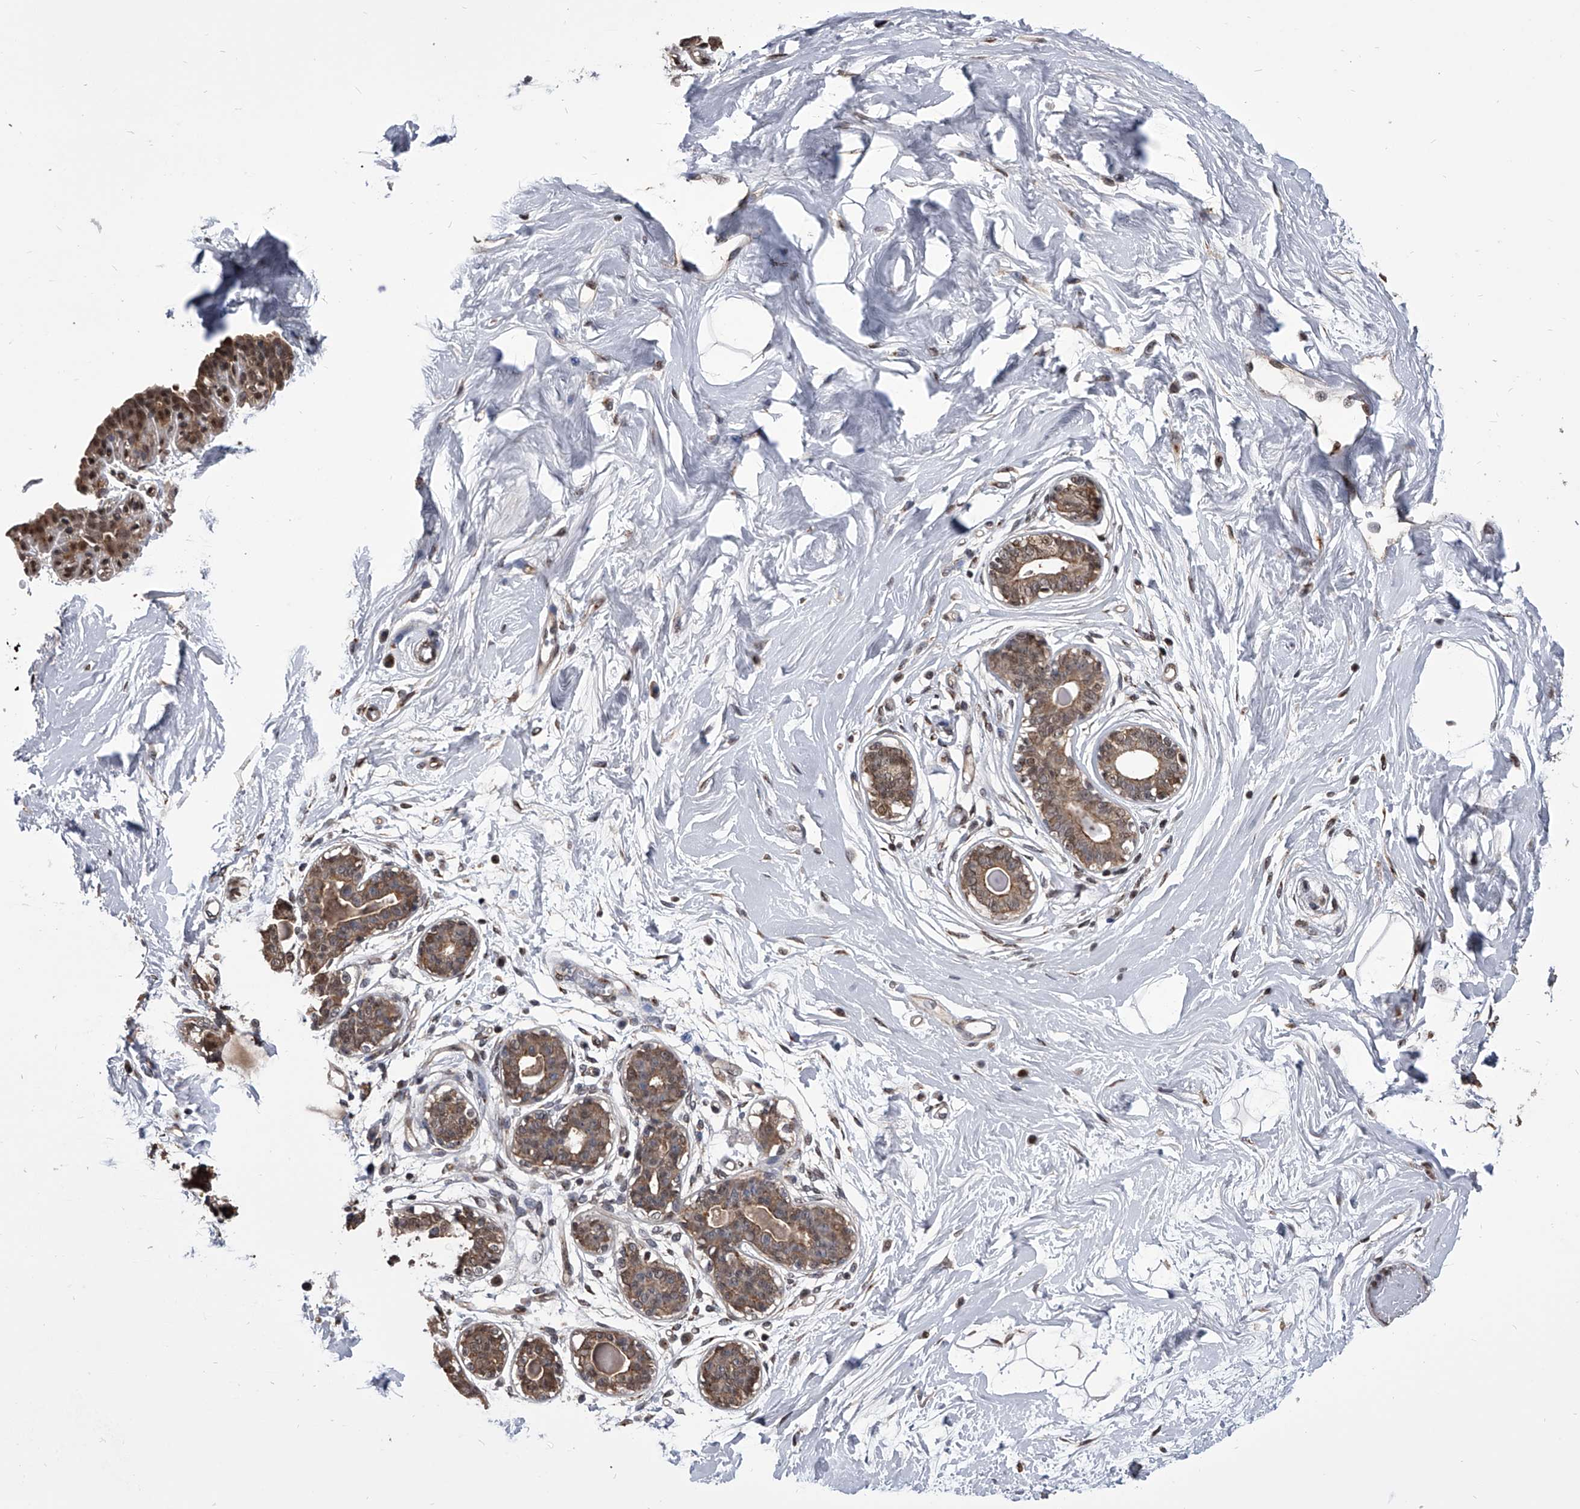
{"staining": {"intensity": "negative", "quantity": "none", "location": "none"}, "tissue": "breast", "cell_type": "Adipocytes", "image_type": "normal", "snomed": [{"axis": "morphology", "description": "Normal tissue, NOS"}, {"axis": "topography", "description": "Breast"}], "caption": "IHC histopathology image of normal breast: breast stained with DAB (3,3'-diaminobenzidine) demonstrates no significant protein expression in adipocytes.", "gene": "ZNF76", "patient": {"sex": "female", "age": 45}}